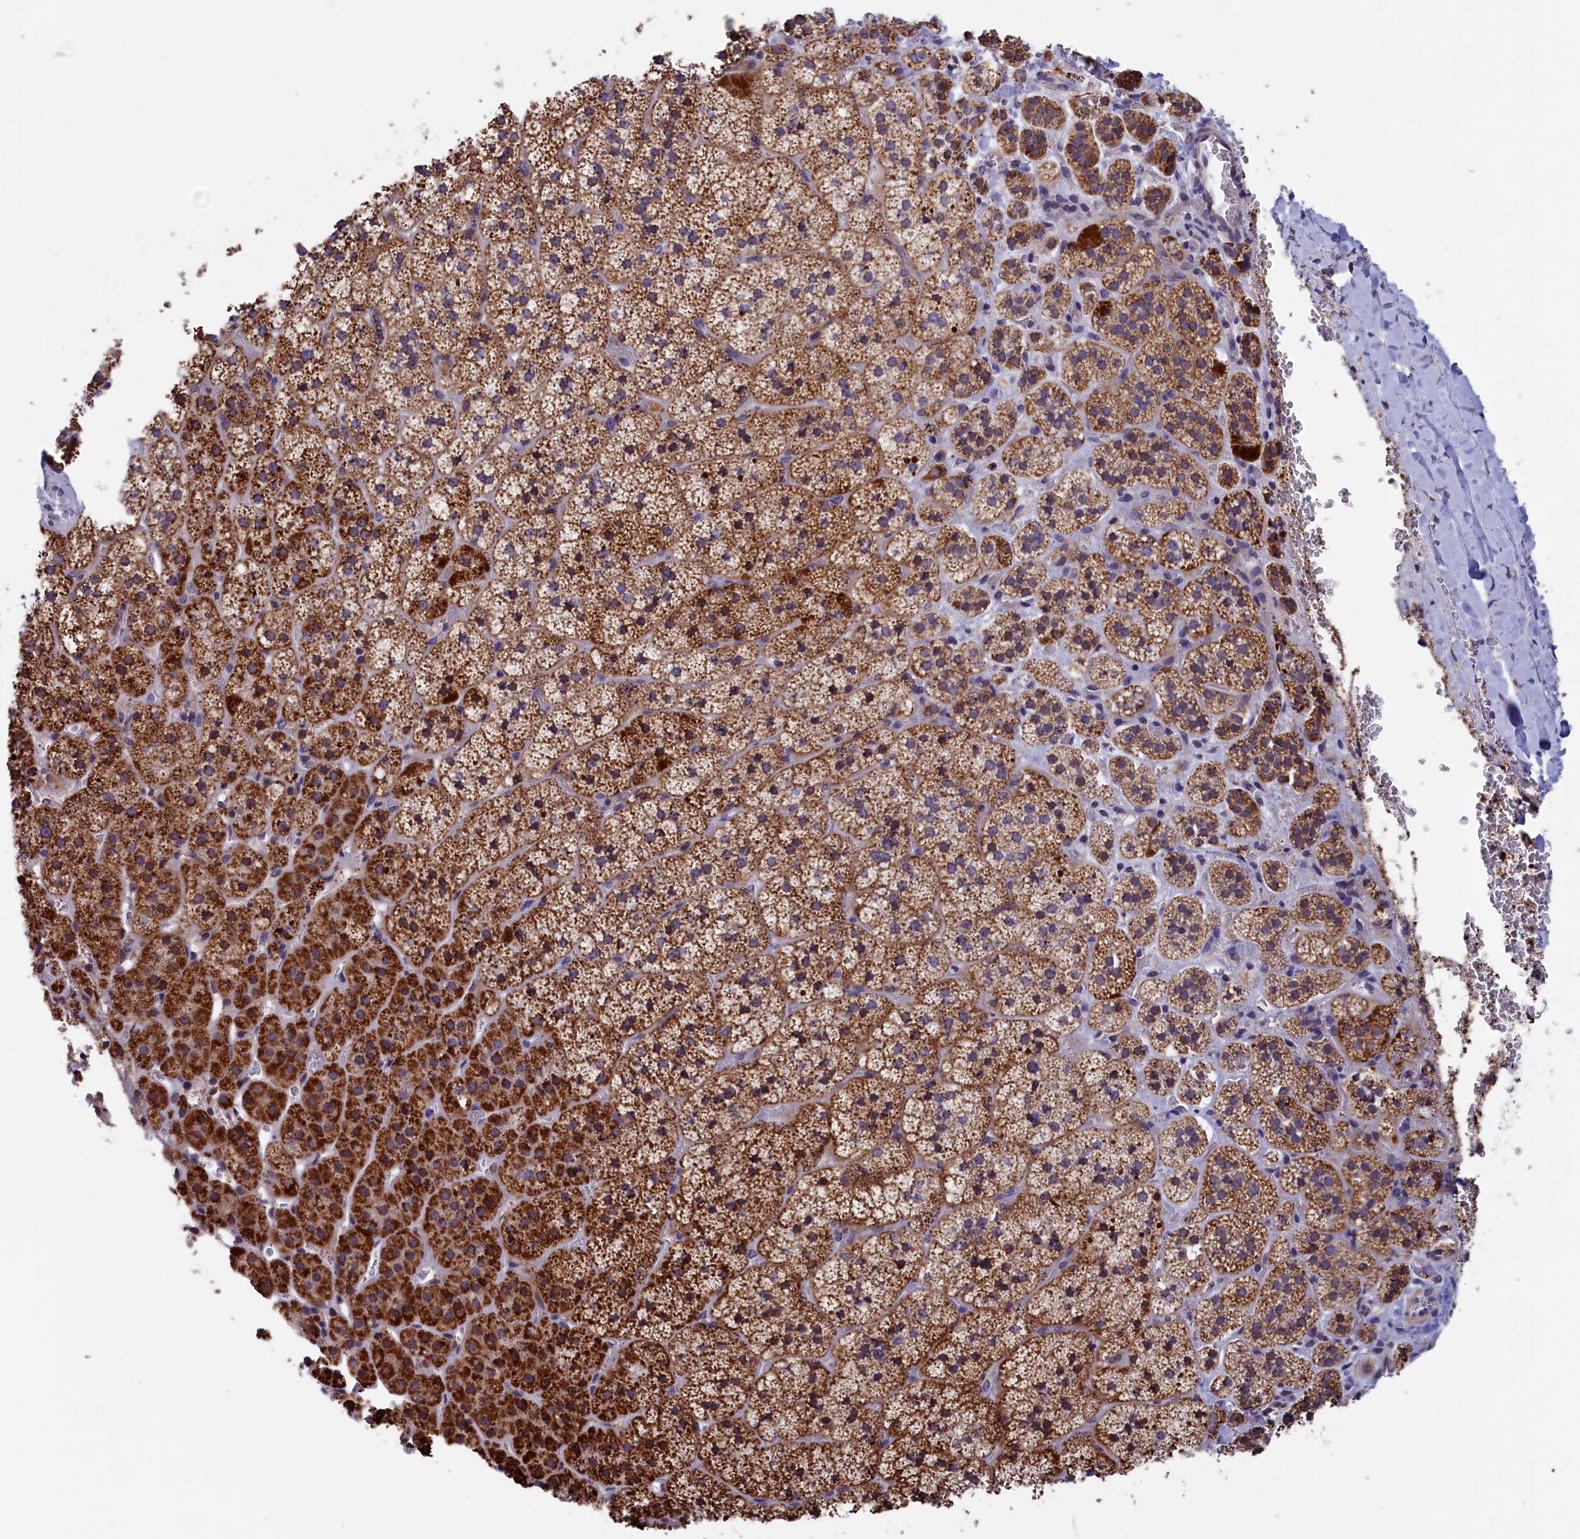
{"staining": {"intensity": "strong", "quantity": ">75%", "location": "cytoplasmic/membranous"}, "tissue": "adrenal gland", "cell_type": "Glandular cells", "image_type": "normal", "snomed": [{"axis": "morphology", "description": "Normal tissue, NOS"}, {"axis": "topography", "description": "Adrenal gland"}], "caption": "Normal adrenal gland displays strong cytoplasmic/membranous expression in approximately >75% of glandular cells, visualized by immunohistochemistry. (IHC, brightfield microscopy, high magnification).", "gene": "TIMM44", "patient": {"sex": "female", "age": 44}}